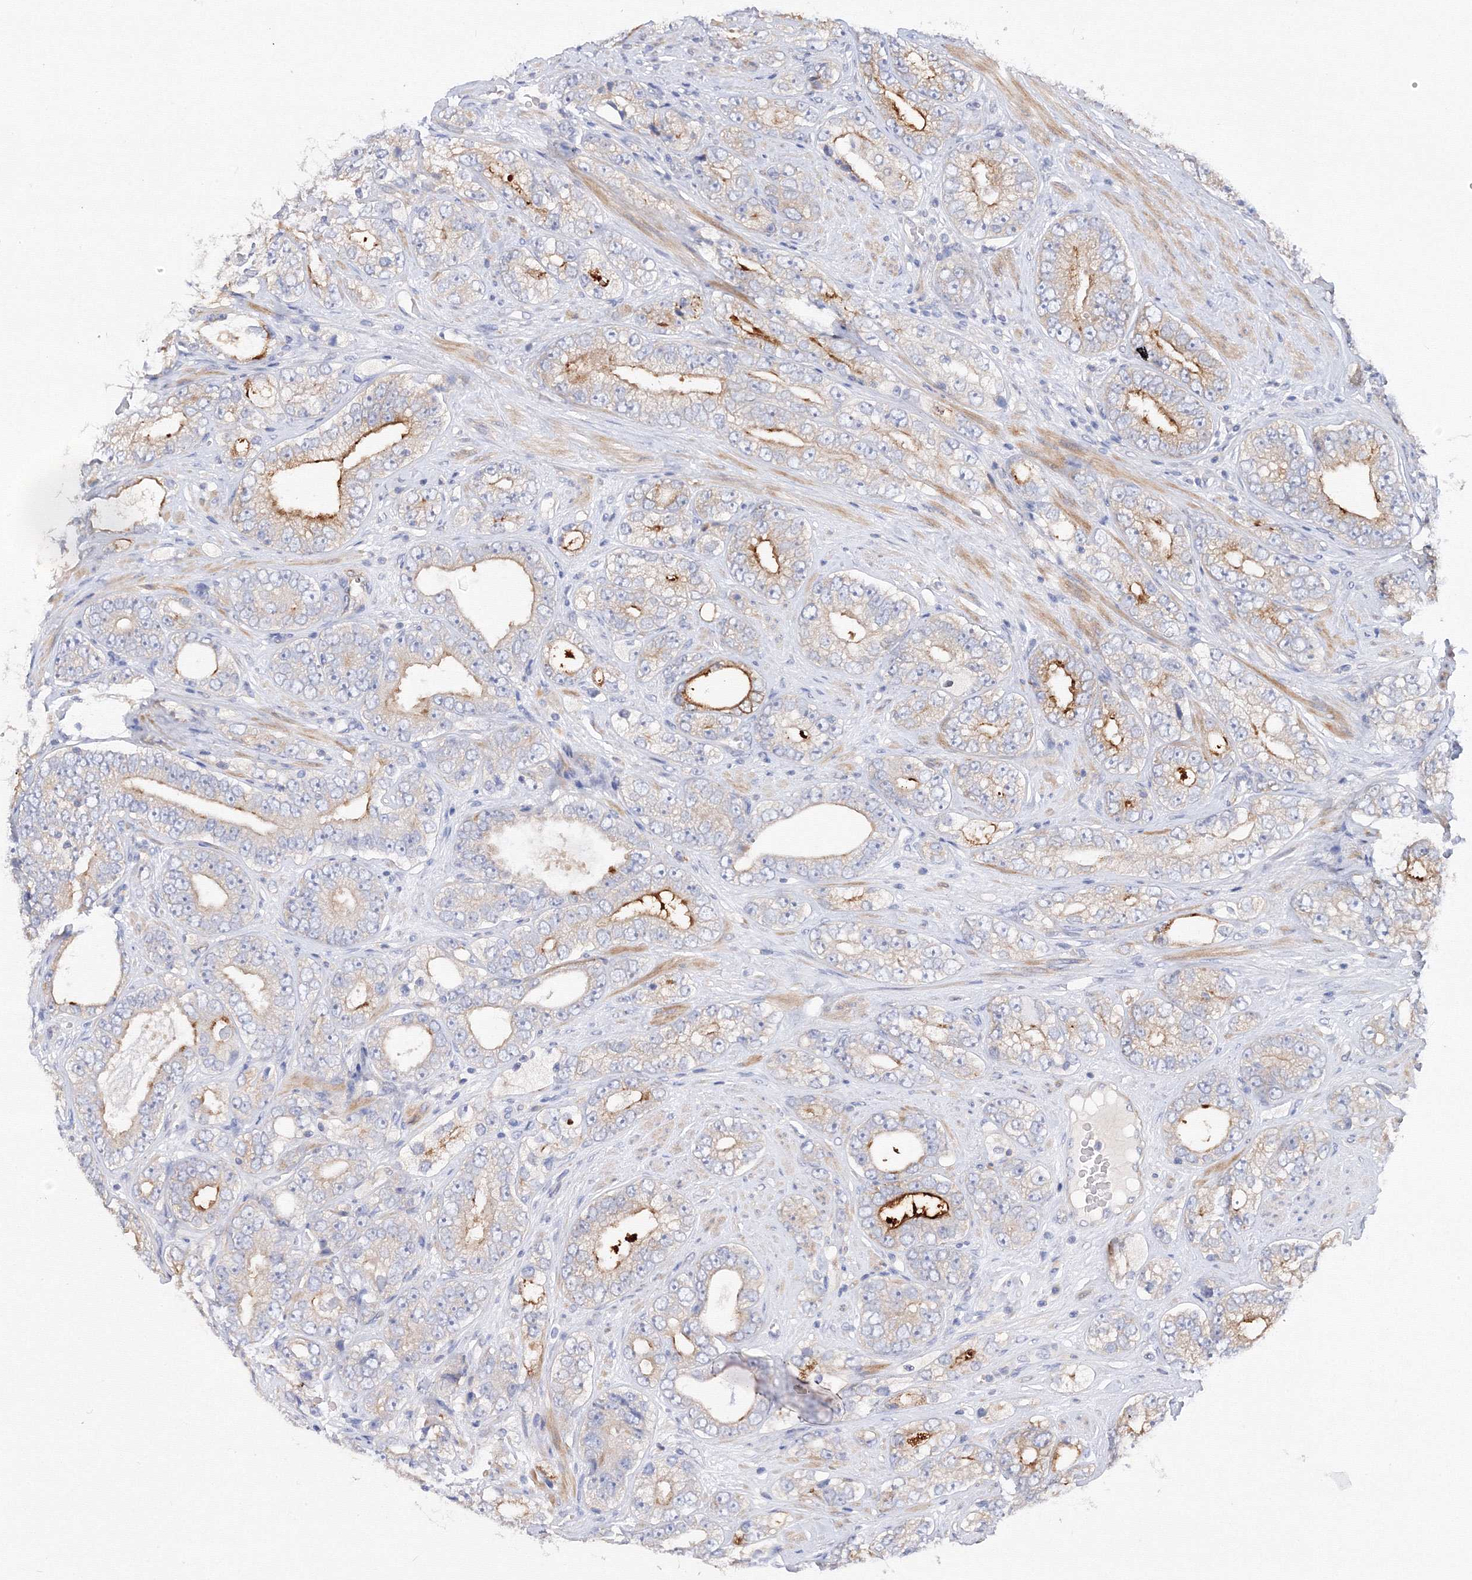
{"staining": {"intensity": "moderate", "quantity": "<25%", "location": "cytoplasmic/membranous"}, "tissue": "prostate cancer", "cell_type": "Tumor cells", "image_type": "cancer", "snomed": [{"axis": "morphology", "description": "Adenocarcinoma, High grade"}, {"axis": "topography", "description": "Prostate"}], "caption": "Immunohistochemistry (IHC) photomicrograph of neoplastic tissue: prostate cancer stained using immunohistochemistry (IHC) shows low levels of moderate protein expression localized specifically in the cytoplasmic/membranous of tumor cells, appearing as a cytoplasmic/membranous brown color.", "gene": "DIS3L2", "patient": {"sex": "male", "age": 56}}